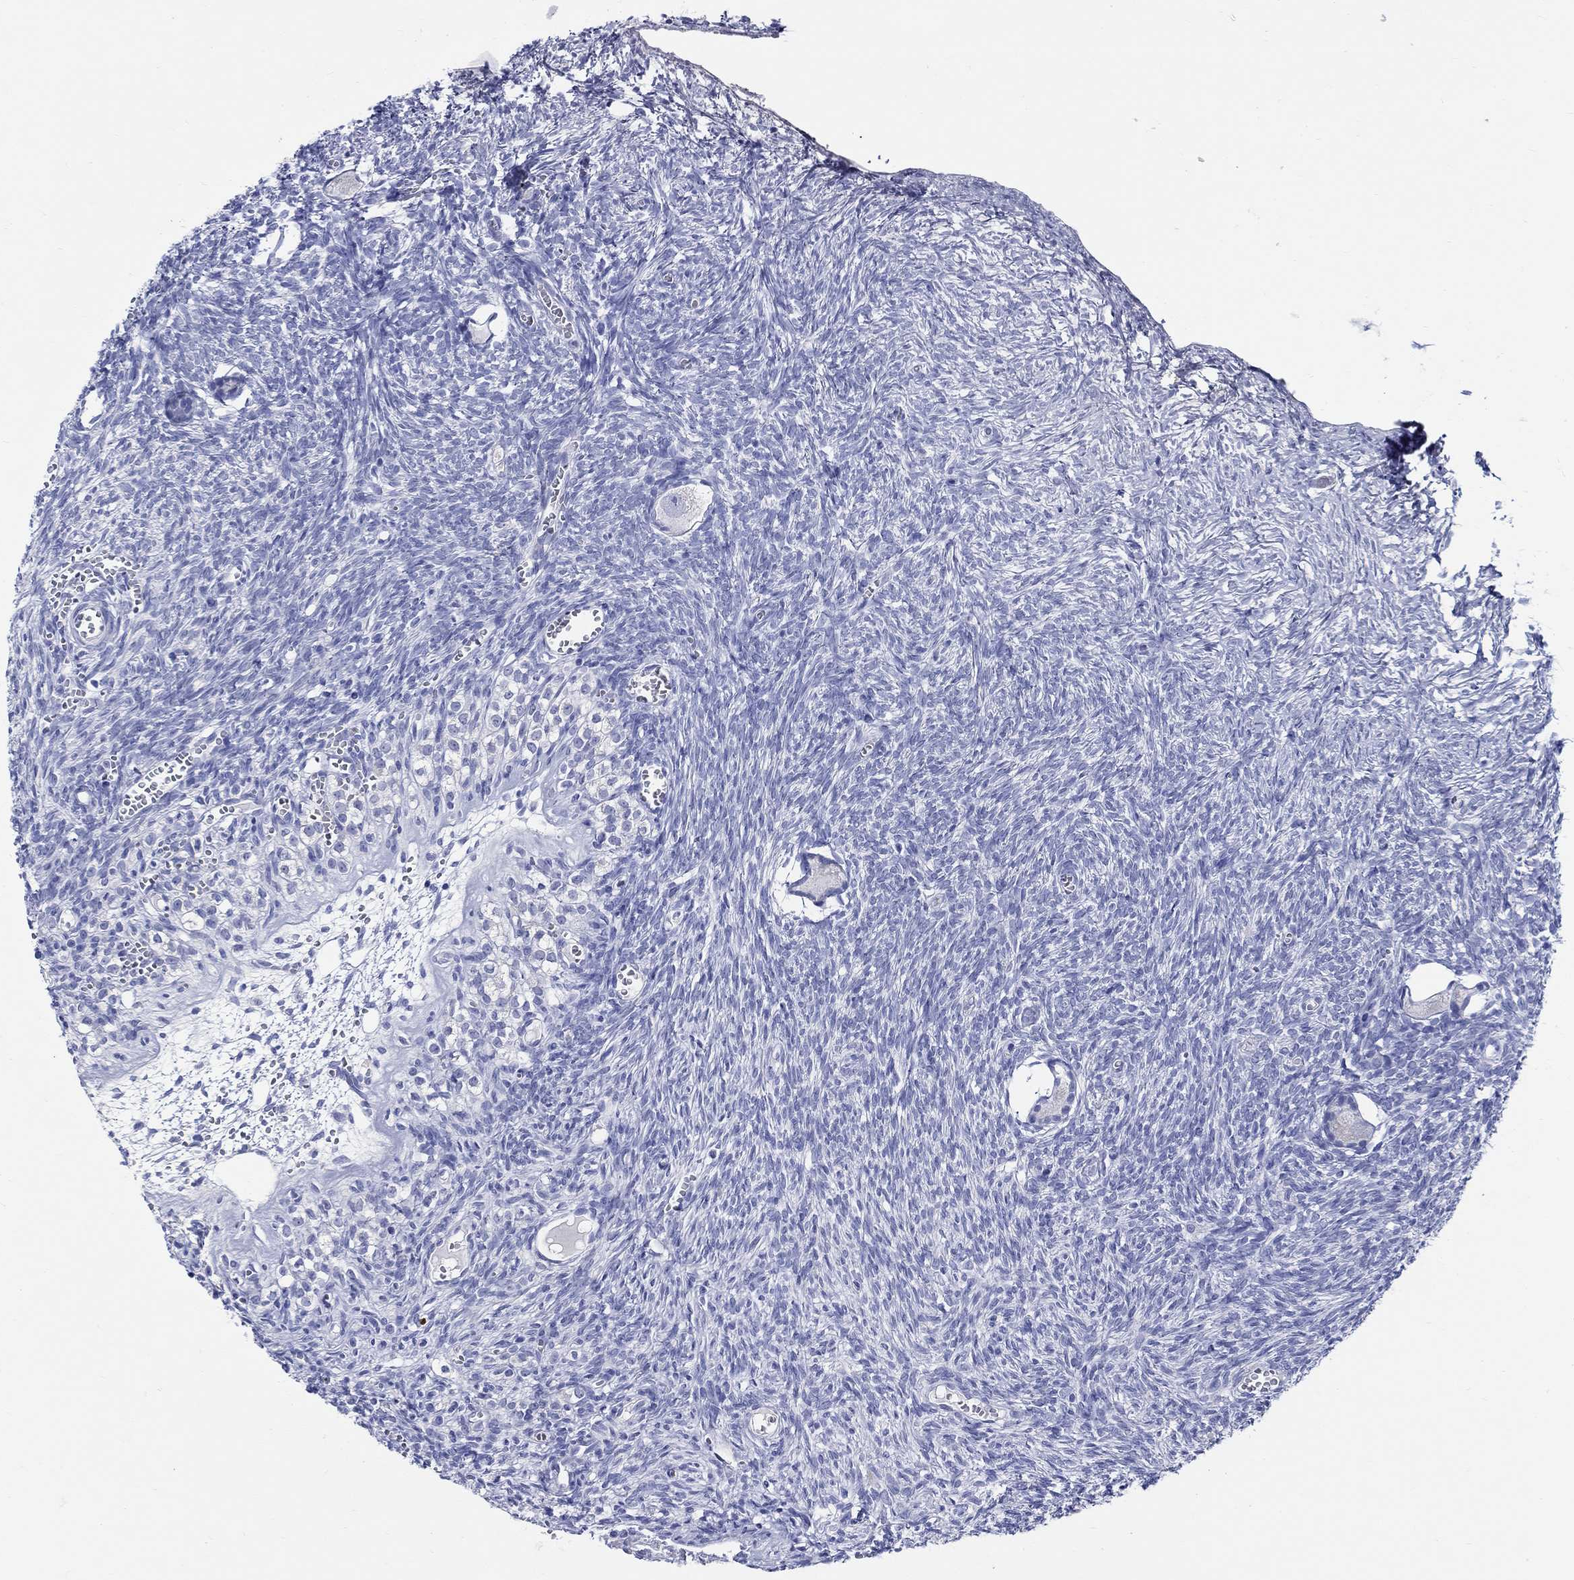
{"staining": {"intensity": "negative", "quantity": "none", "location": "none"}, "tissue": "ovary", "cell_type": "Follicle cells", "image_type": "normal", "snomed": [{"axis": "morphology", "description": "Normal tissue, NOS"}, {"axis": "topography", "description": "Ovary"}], "caption": "High power microscopy image of an immunohistochemistry histopathology image of benign ovary, revealing no significant staining in follicle cells. Nuclei are stained in blue.", "gene": "CRYGS", "patient": {"sex": "female", "age": 43}}